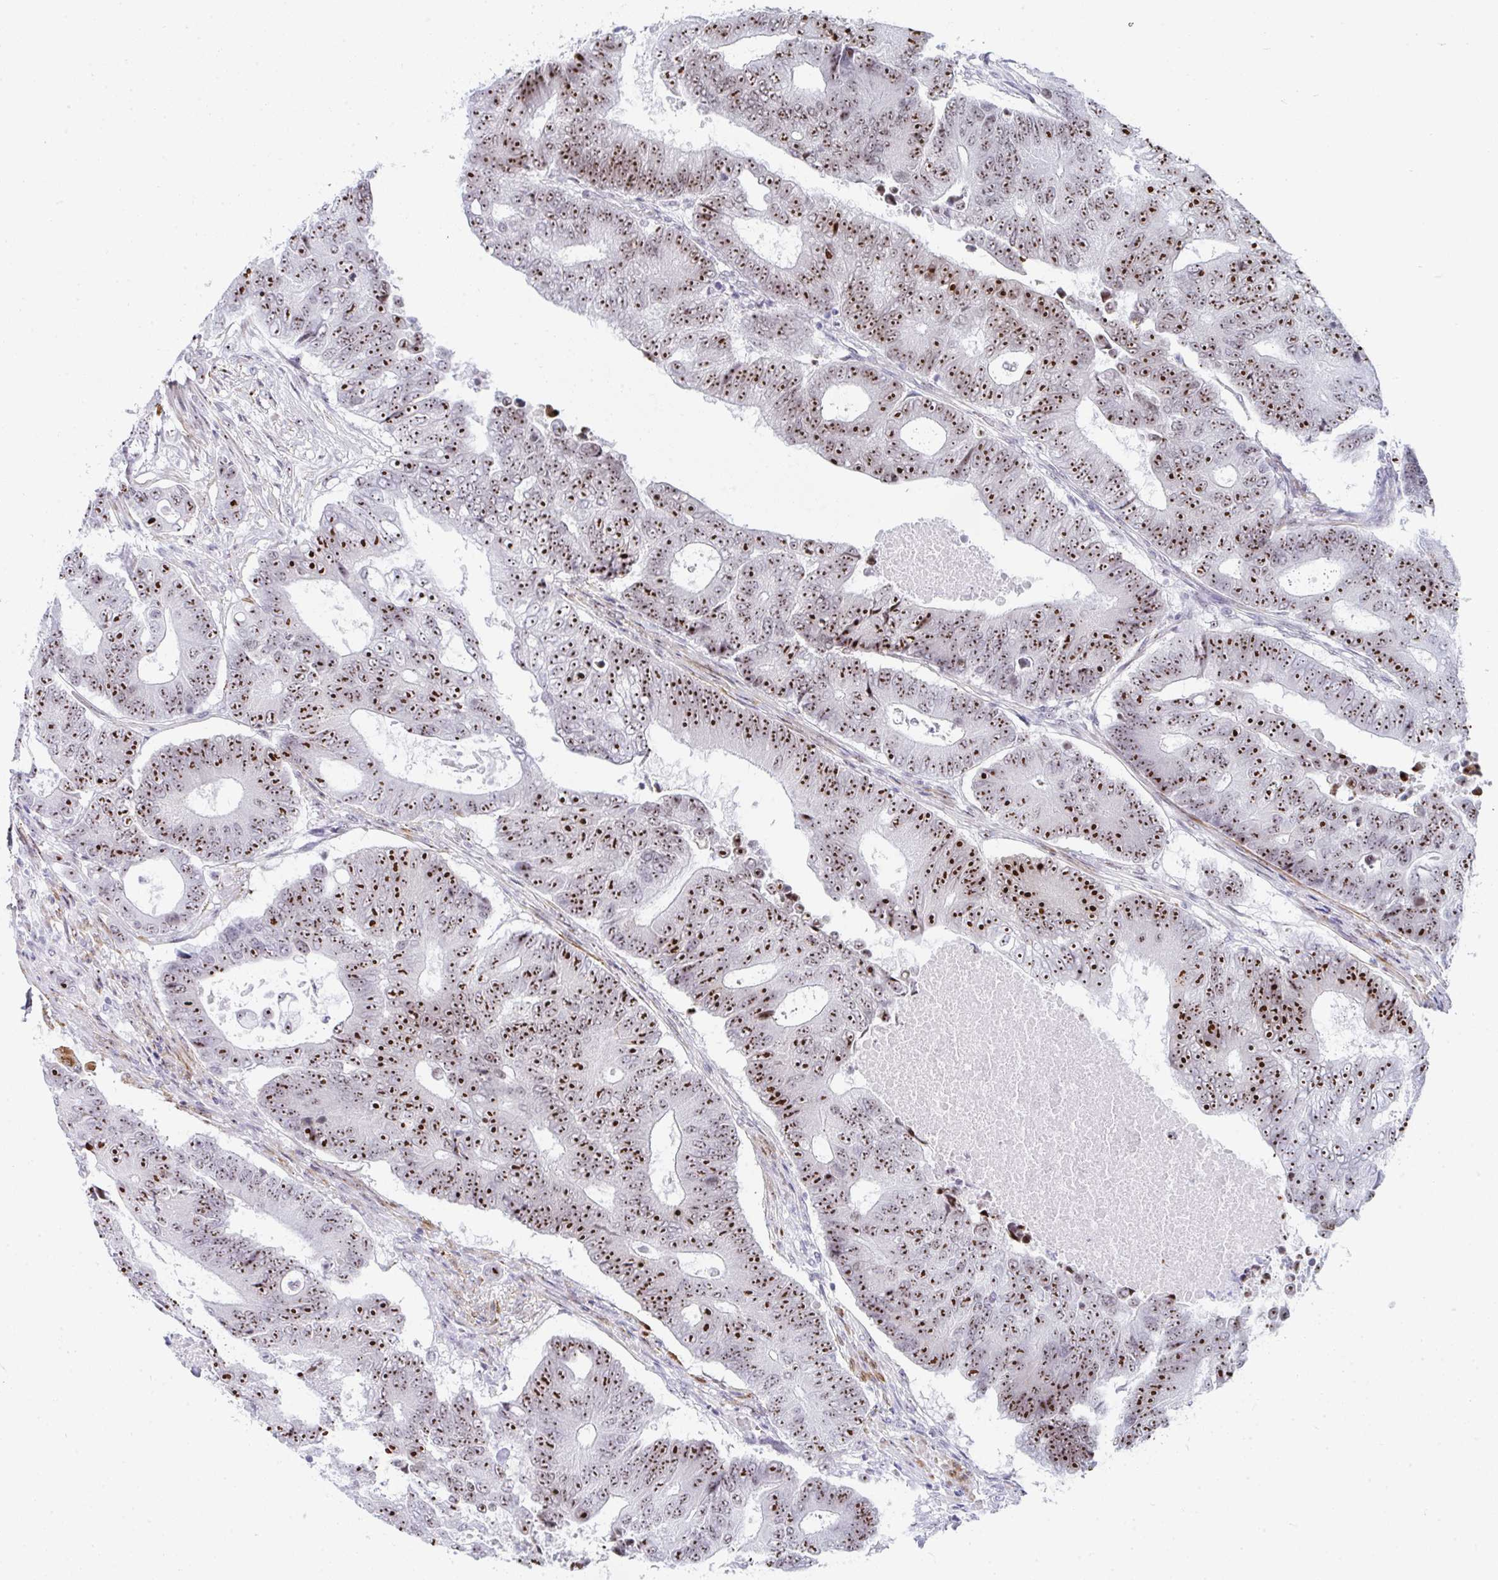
{"staining": {"intensity": "strong", "quantity": ">75%", "location": "nuclear"}, "tissue": "colorectal cancer", "cell_type": "Tumor cells", "image_type": "cancer", "snomed": [{"axis": "morphology", "description": "Adenocarcinoma, NOS"}, {"axis": "topography", "description": "Colon"}], "caption": "High-magnification brightfield microscopy of colorectal cancer (adenocarcinoma) stained with DAB (brown) and counterstained with hematoxylin (blue). tumor cells exhibit strong nuclear positivity is present in approximately>75% of cells. The staining was performed using DAB to visualize the protein expression in brown, while the nuclei were stained in blue with hematoxylin (Magnification: 20x).", "gene": "NOP10", "patient": {"sex": "female", "age": 48}}